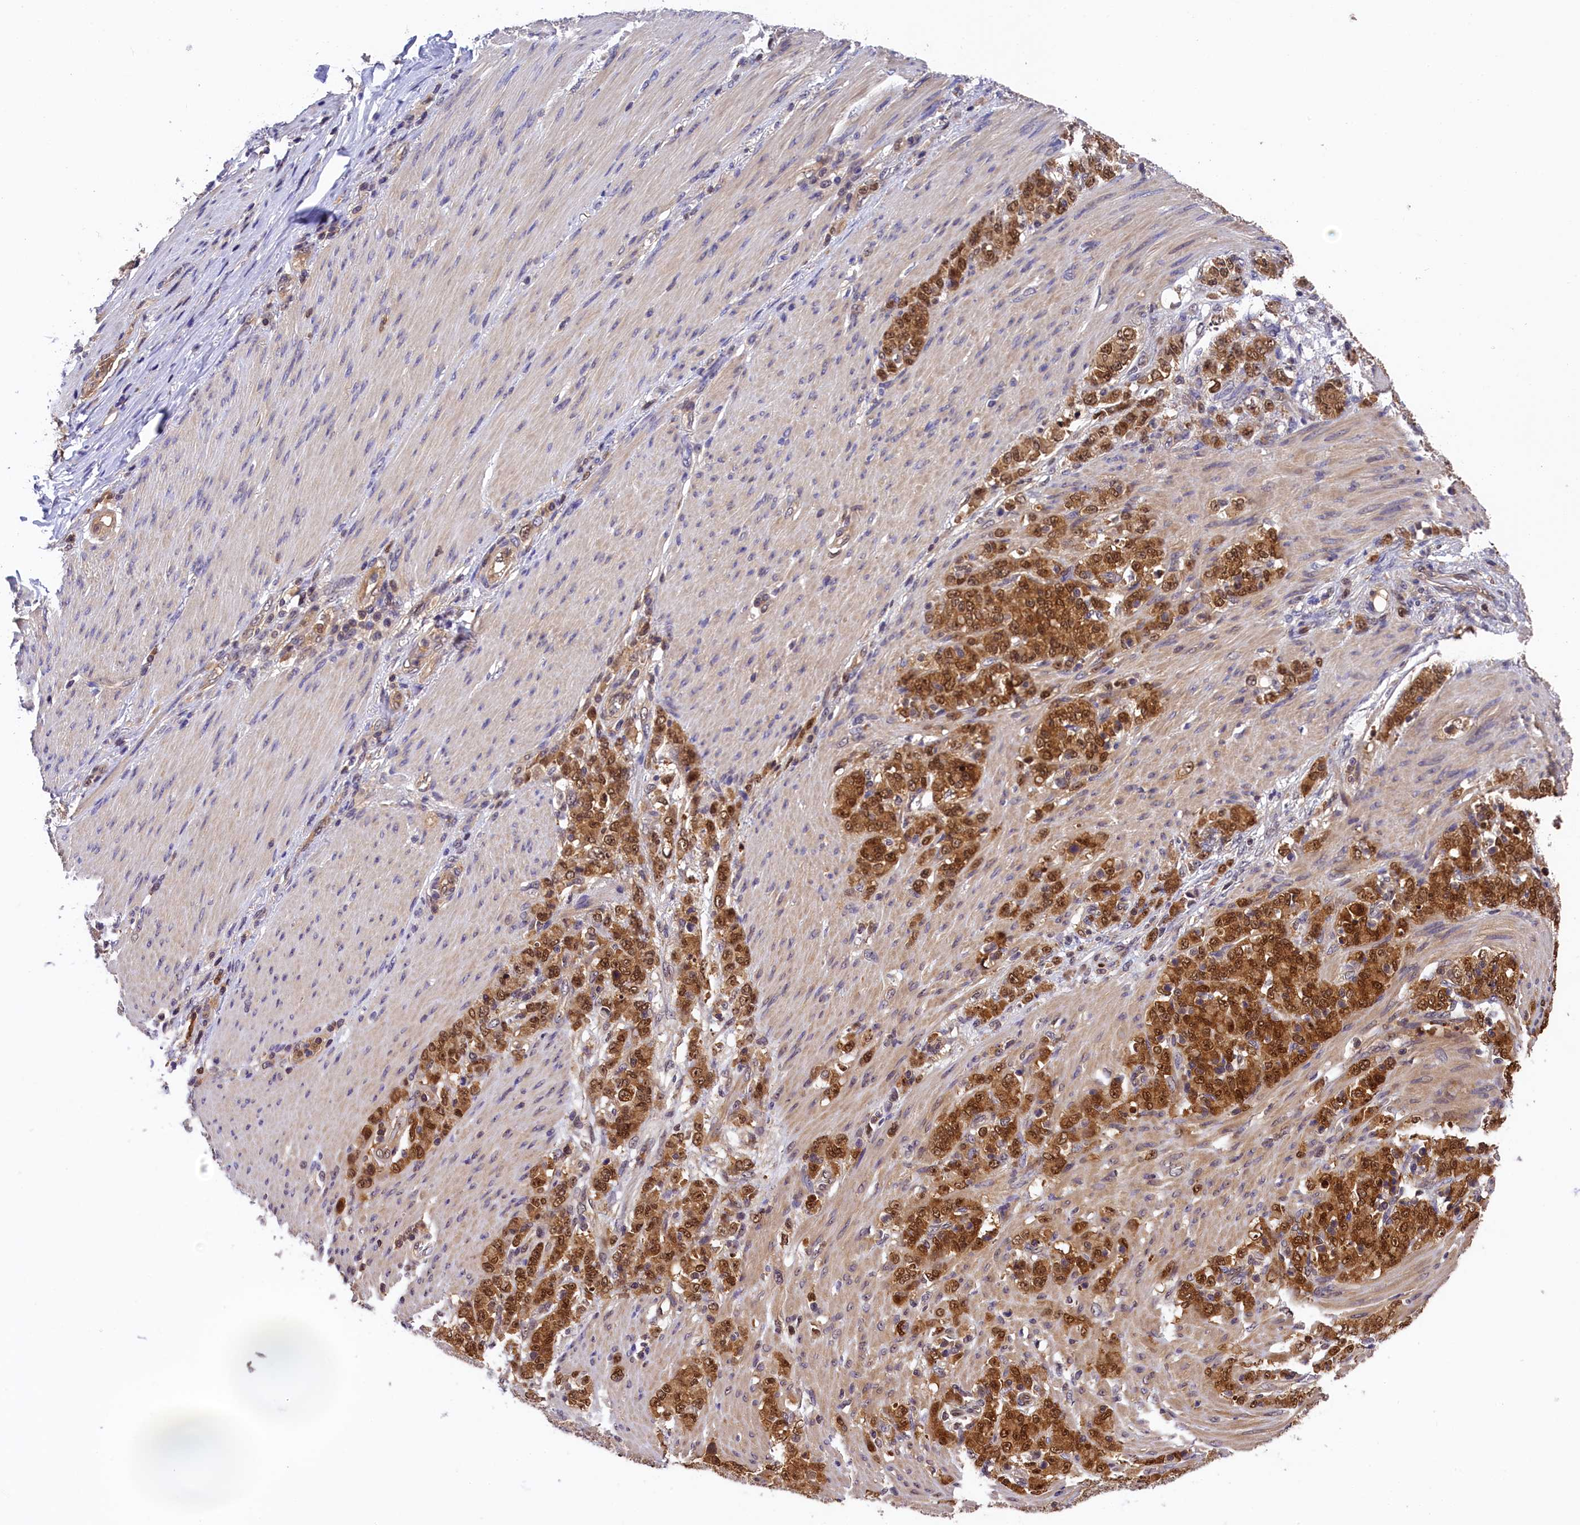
{"staining": {"intensity": "strong", "quantity": ">75%", "location": "cytoplasmic/membranous,nuclear"}, "tissue": "stomach cancer", "cell_type": "Tumor cells", "image_type": "cancer", "snomed": [{"axis": "morphology", "description": "Adenocarcinoma, NOS"}, {"axis": "topography", "description": "Stomach"}], "caption": "Stomach cancer (adenocarcinoma) stained with DAB (3,3'-diaminobenzidine) immunohistochemistry shows high levels of strong cytoplasmic/membranous and nuclear positivity in about >75% of tumor cells. (DAB (3,3'-diaminobenzidine) = brown stain, brightfield microscopy at high magnification).", "gene": "EIF6", "patient": {"sex": "female", "age": 79}}